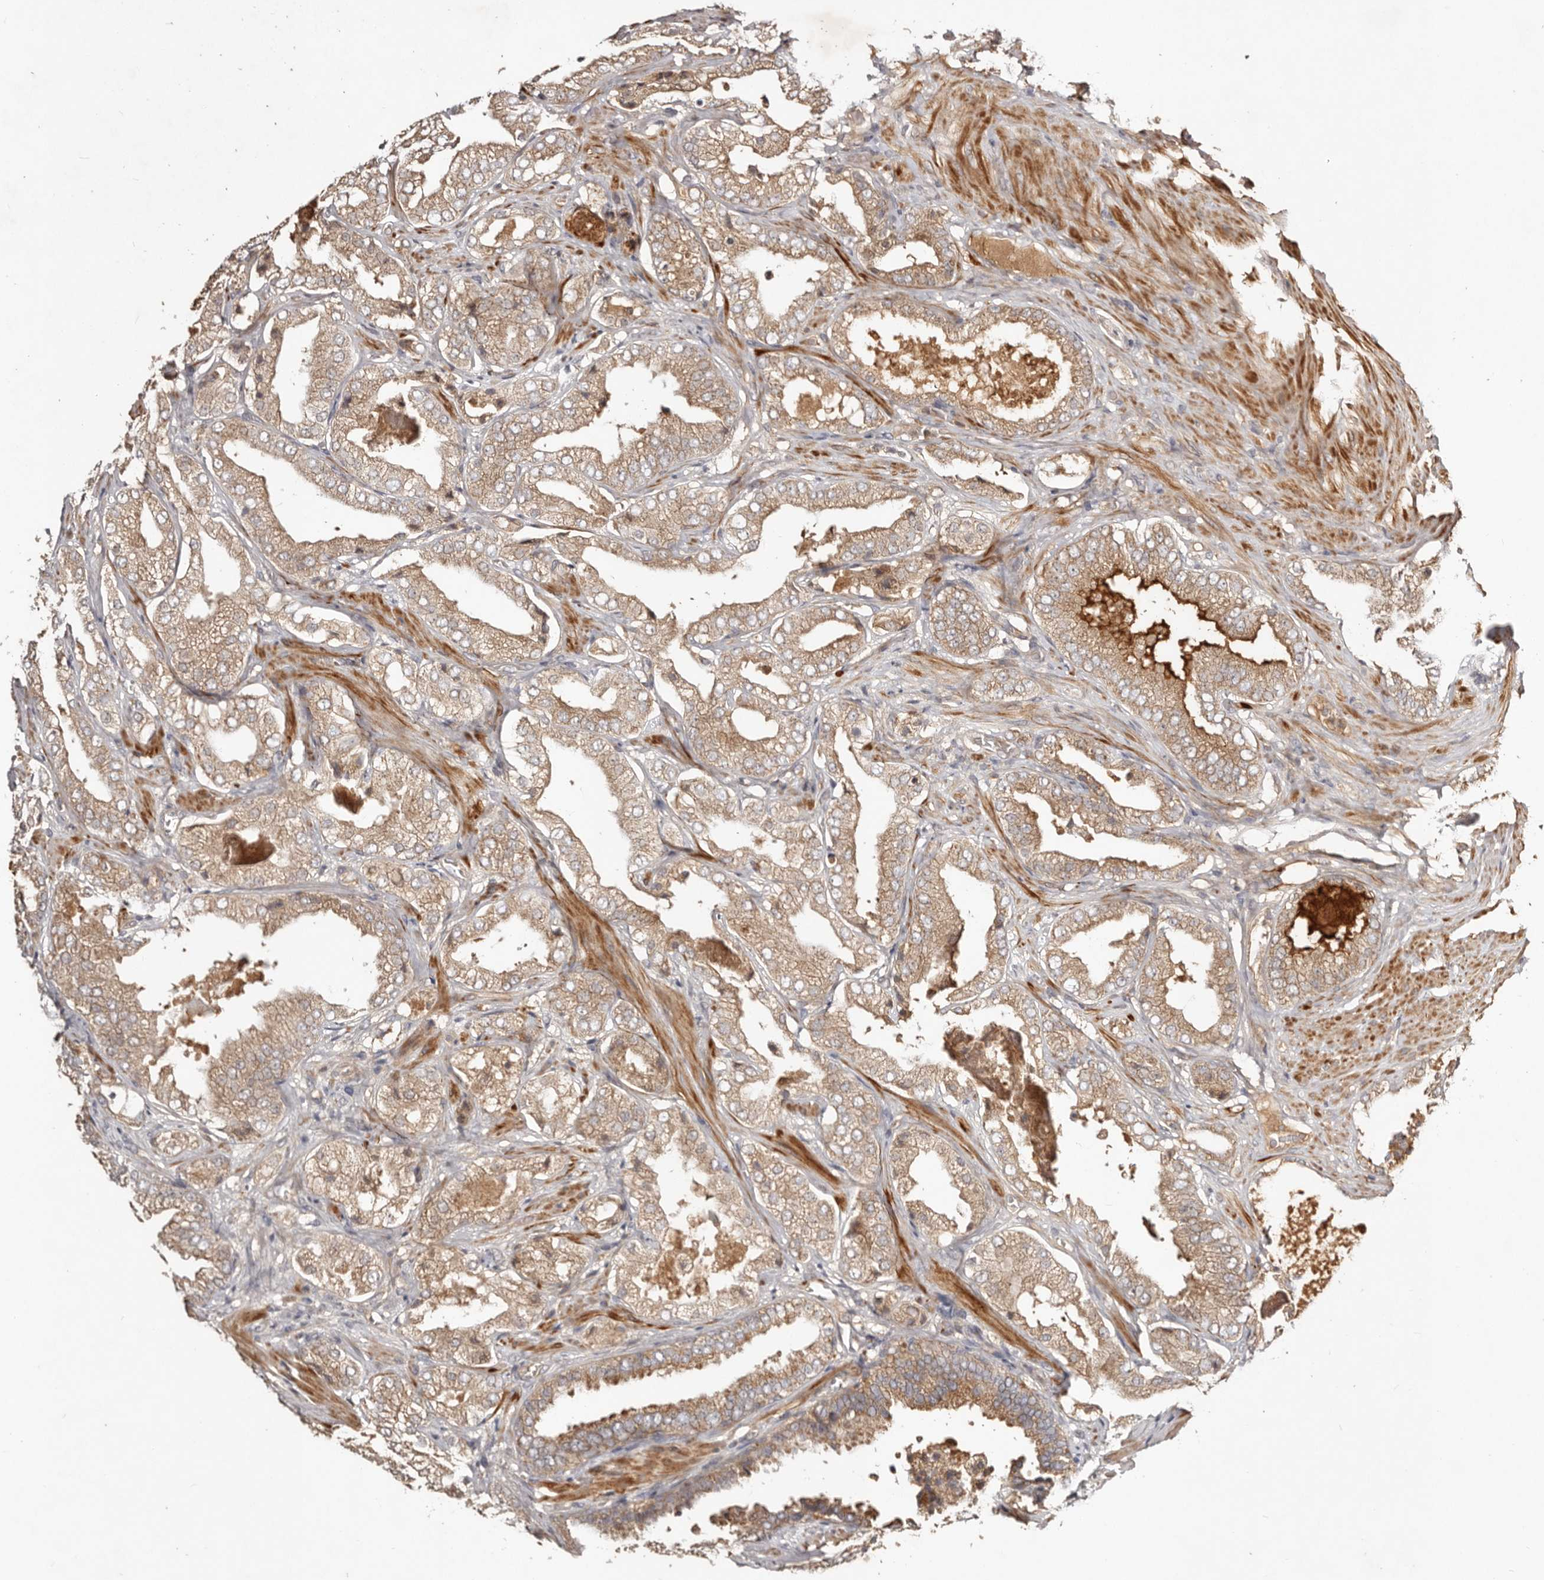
{"staining": {"intensity": "moderate", "quantity": ">75%", "location": "cytoplasmic/membranous"}, "tissue": "prostate cancer", "cell_type": "Tumor cells", "image_type": "cancer", "snomed": [{"axis": "morphology", "description": "Adenocarcinoma, High grade"}, {"axis": "topography", "description": "Prostate"}], "caption": "Moderate cytoplasmic/membranous expression for a protein is seen in approximately >75% of tumor cells of prostate adenocarcinoma (high-grade) using immunohistochemistry (IHC).", "gene": "PKIB", "patient": {"sex": "male", "age": 58}}